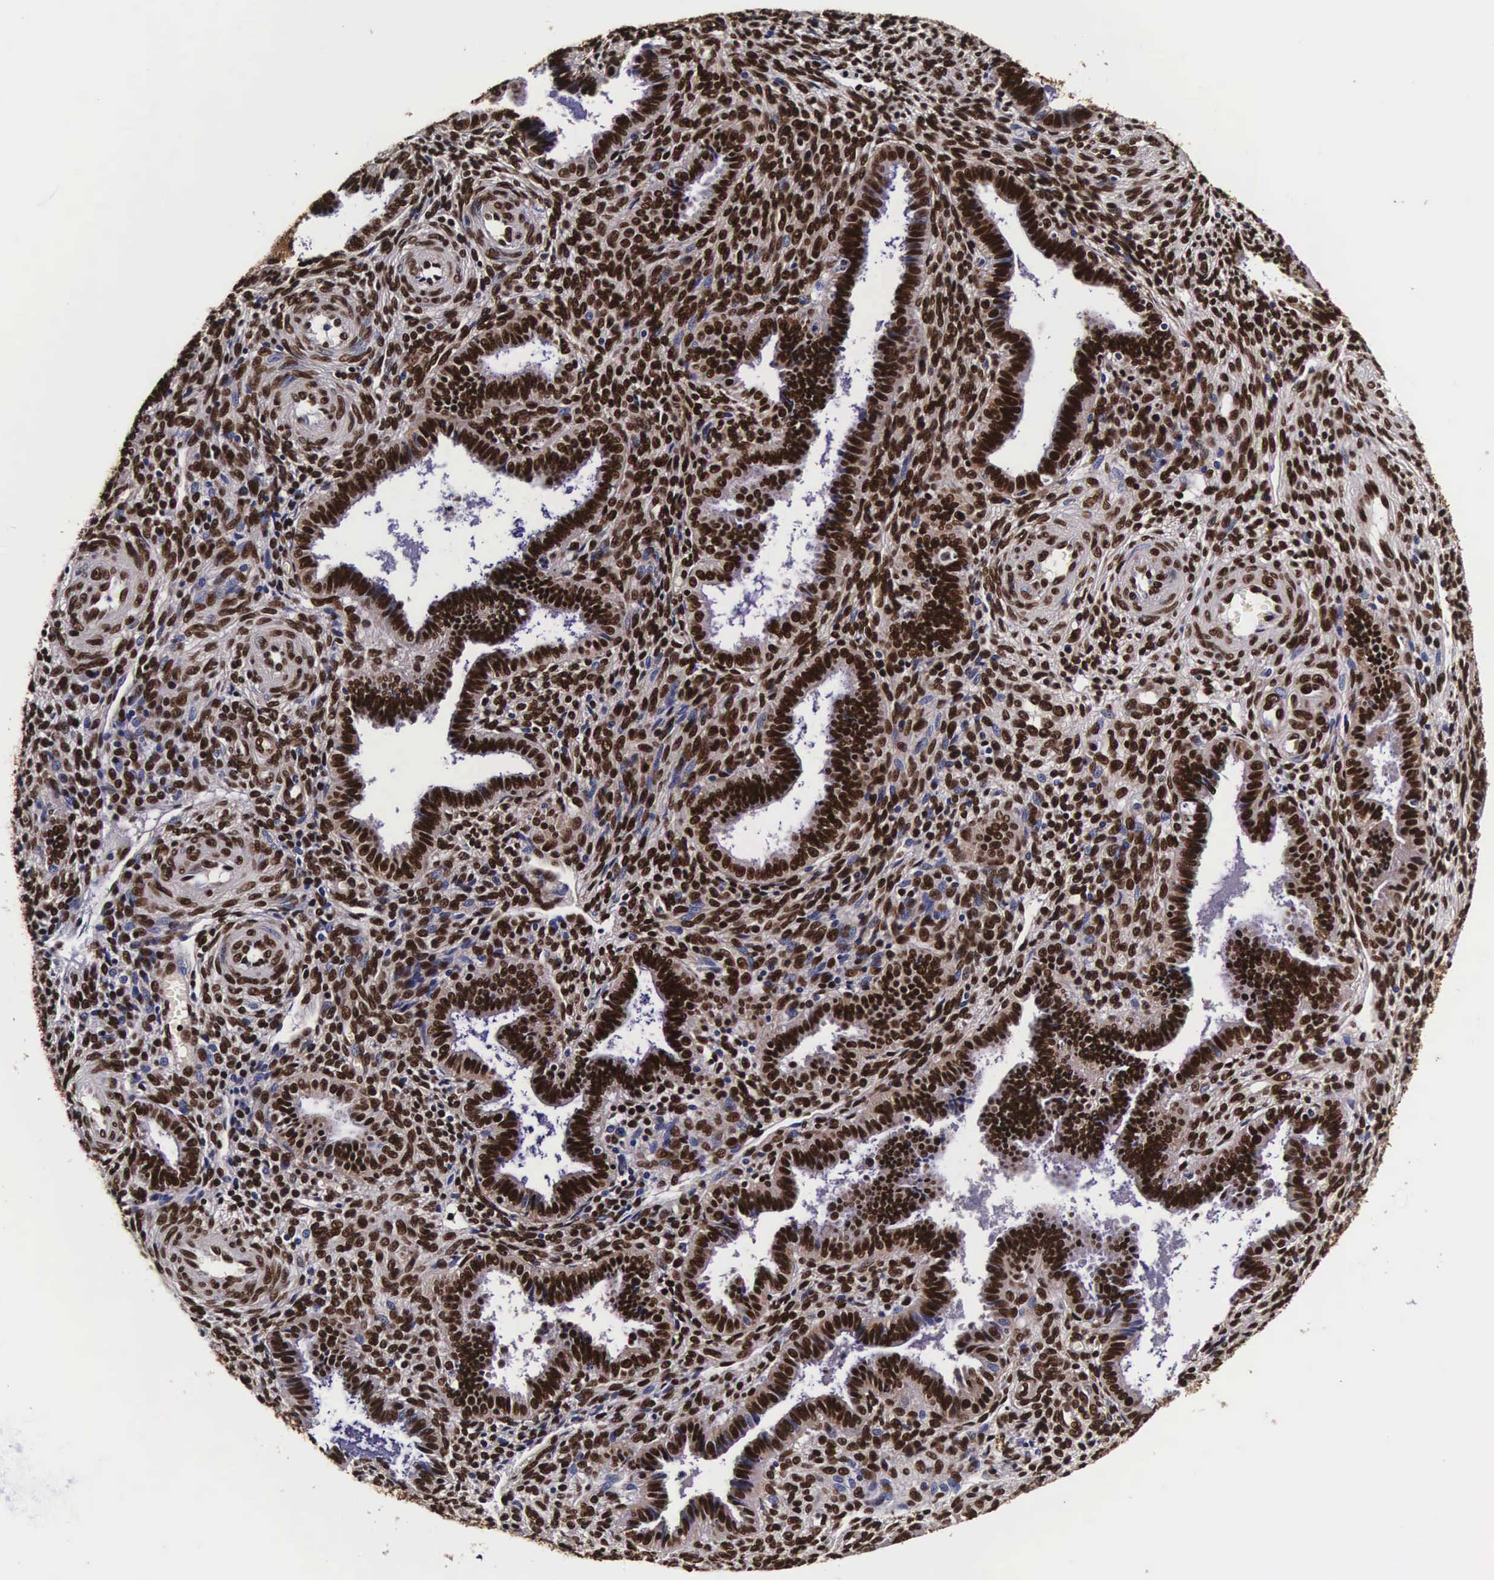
{"staining": {"intensity": "strong", "quantity": ">75%", "location": "nuclear"}, "tissue": "endometrium", "cell_type": "Cells in endometrial stroma", "image_type": "normal", "snomed": [{"axis": "morphology", "description": "Normal tissue, NOS"}, {"axis": "topography", "description": "Endometrium"}], "caption": "Strong nuclear expression for a protein is seen in approximately >75% of cells in endometrial stroma of unremarkable endometrium using immunohistochemistry (IHC).", "gene": "BCL2L2", "patient": {"sex": "female", "age": 36}}